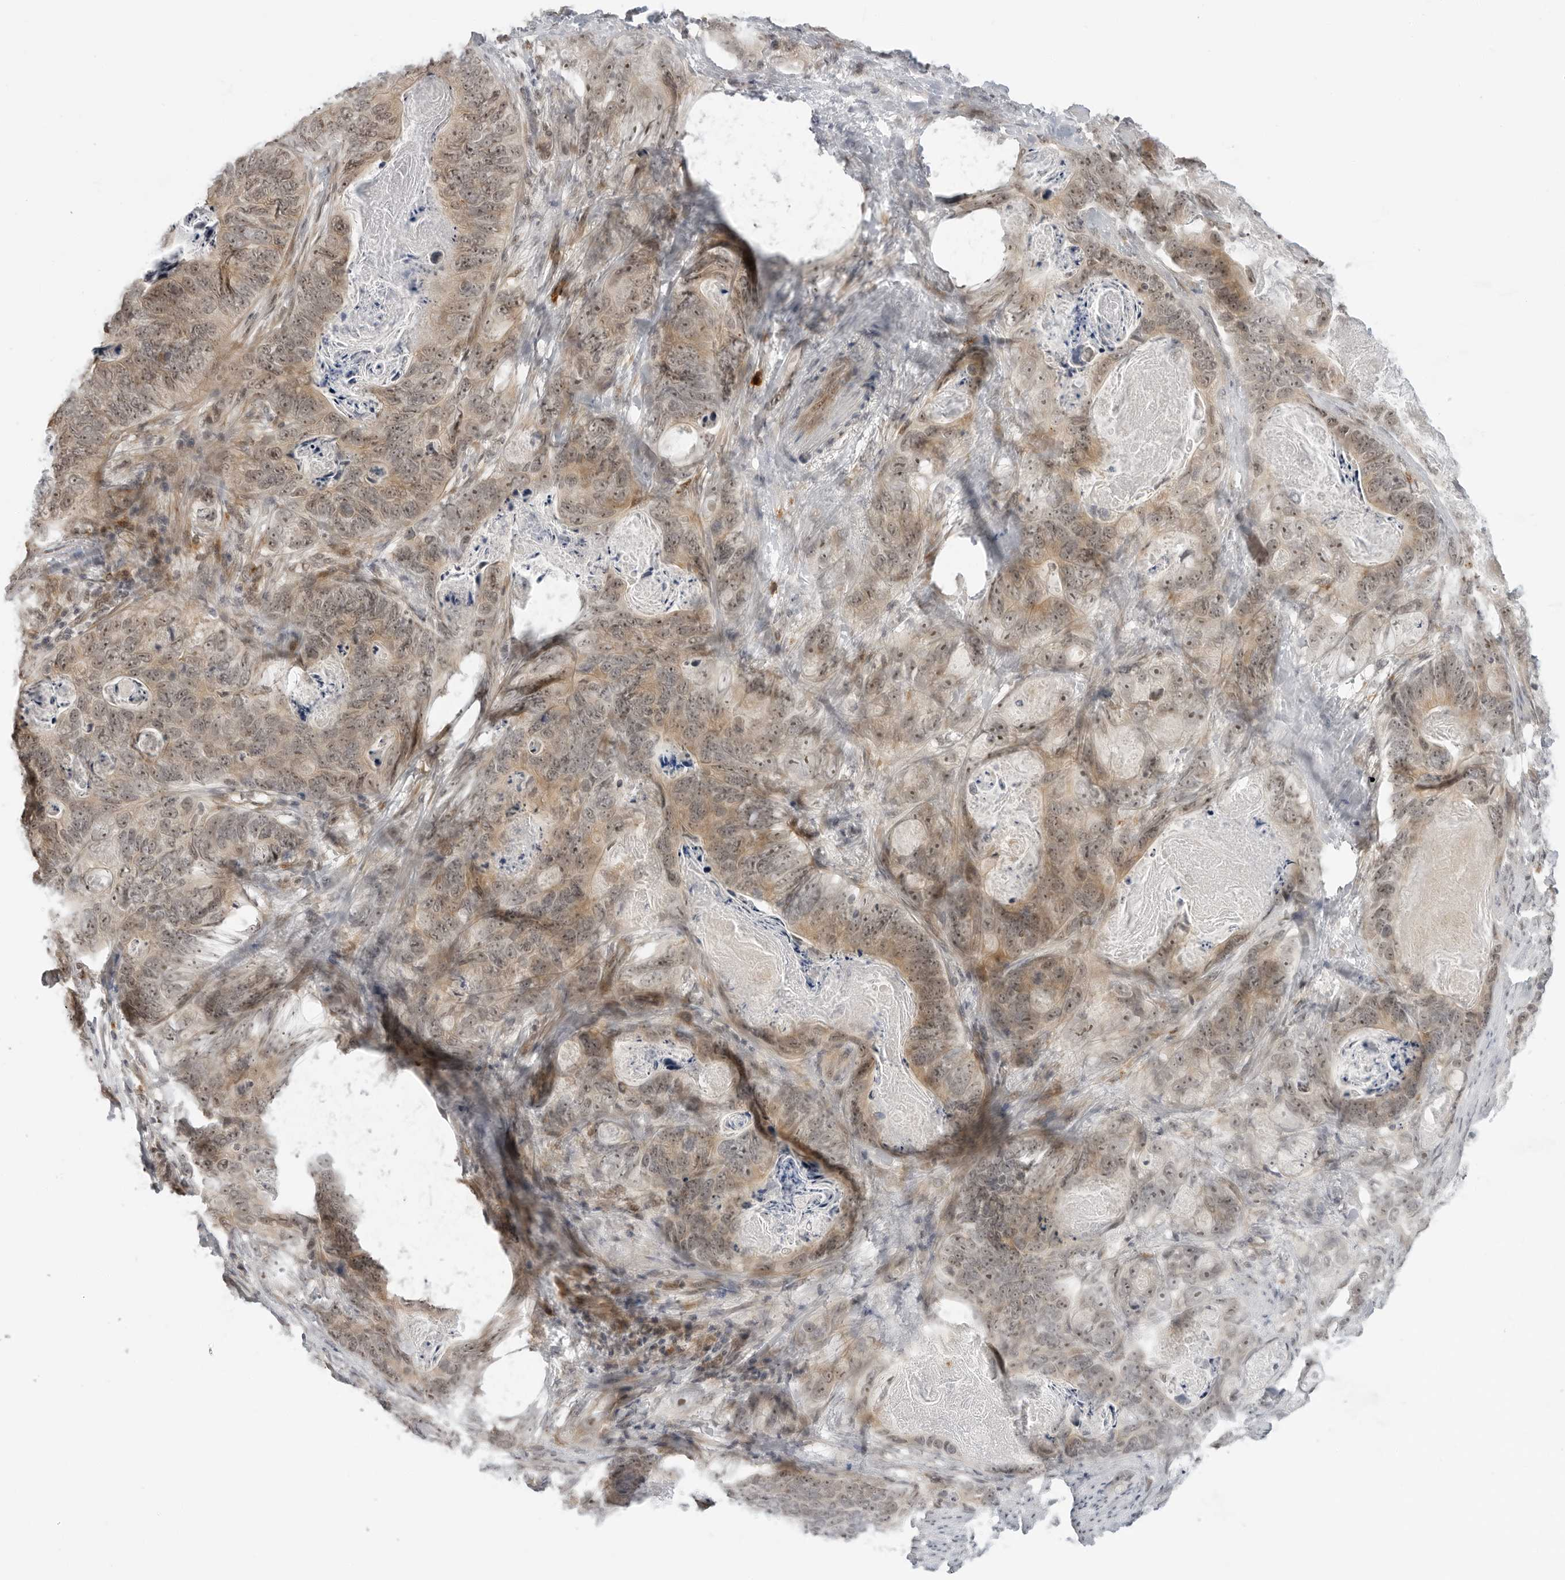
{"staining": {"intensity": "moderate", "quantity": ">75%", "location": "cytoplasmic/membranous,nuclear"}, "tissue": "stomach cancer", "cell_type": "Tumor cells", "image_type": "cancer", "snomed": [{"axis": "morphology", "description": "Normal tissue, NOS"}, {"axis": "morphology", "description": "Adenocarcinoma, NOS"}, {"axis": "topography", "description": "Stomach"}], "caption": "Protein staining of adenocarcinoma (stomach) tissue reveals moderate cytoplasmic/membranous and nuclear expression in about >75% of tumor cells.", "gene": "SUGCT", "patient": {"sex": "female", "age": 89}}